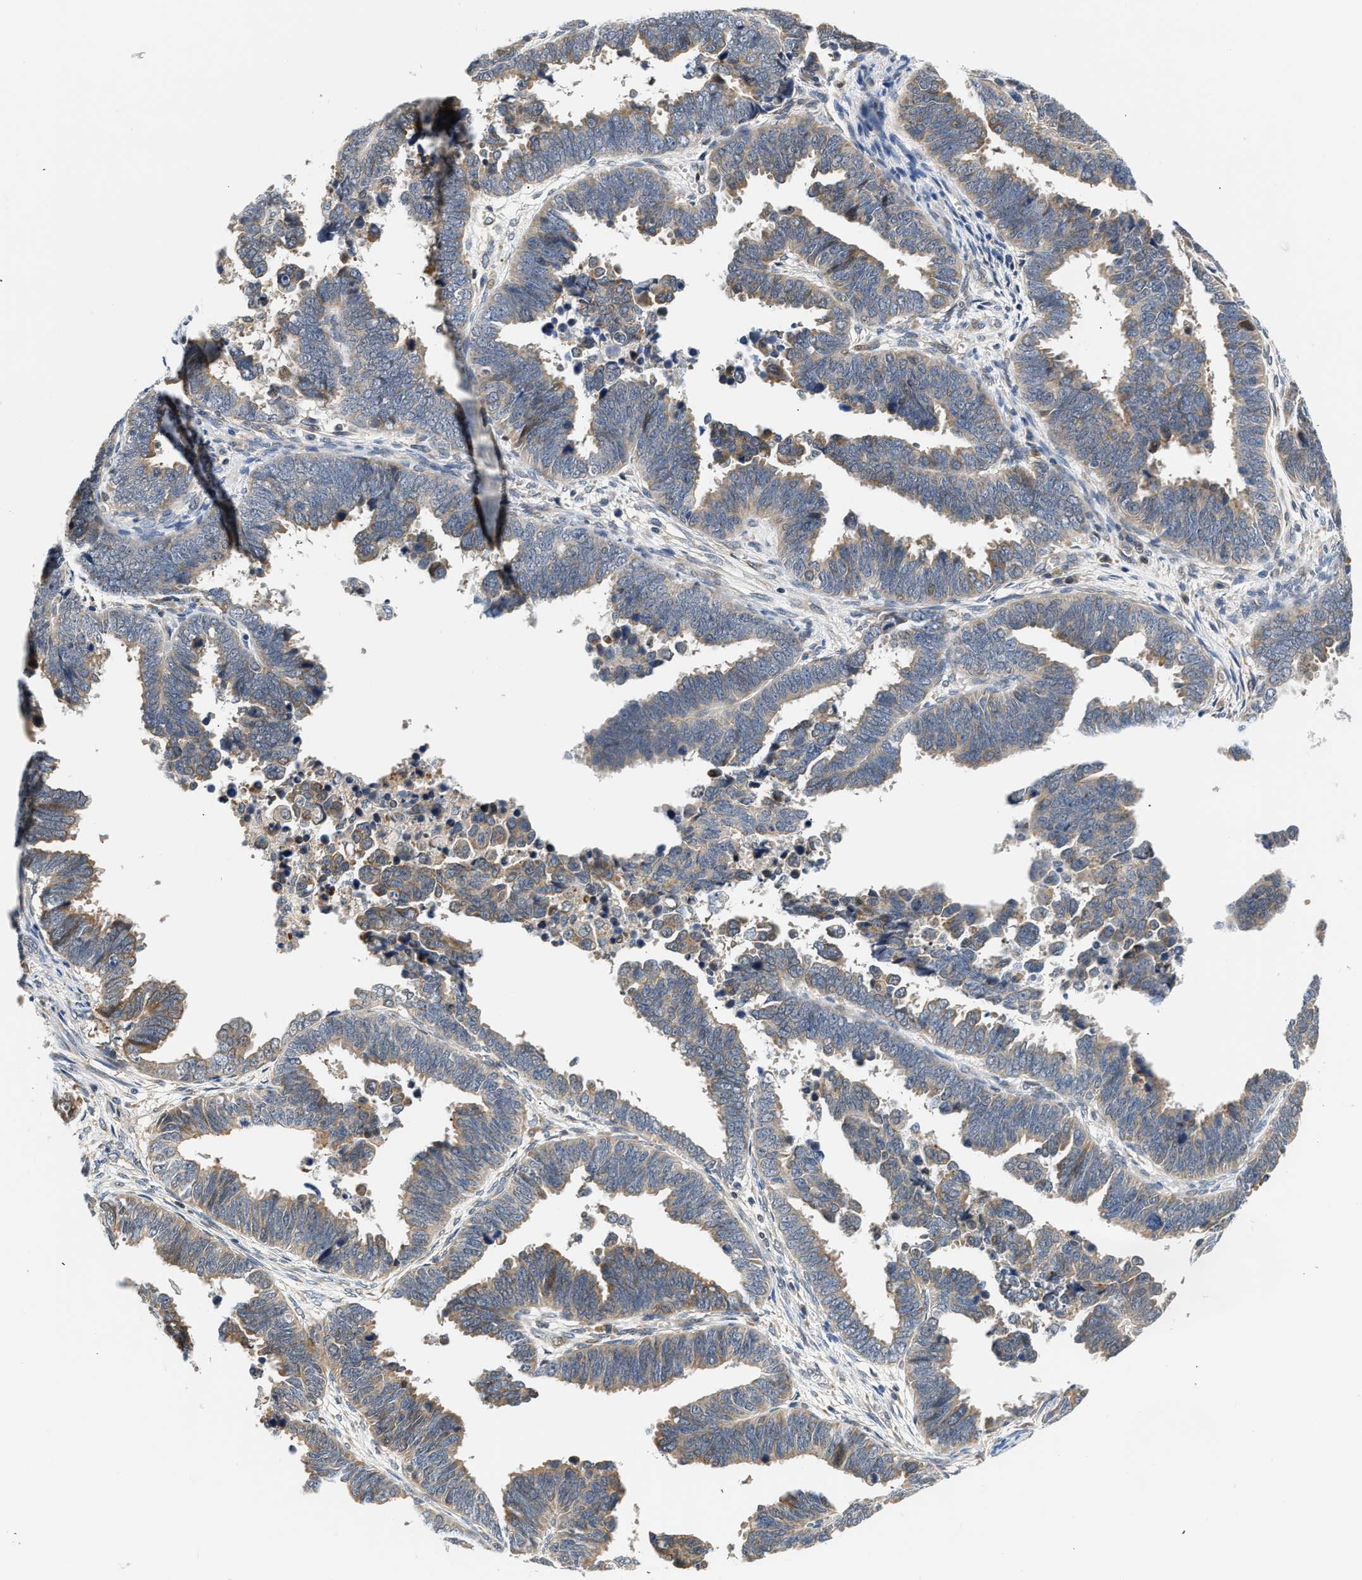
{"staining": {"intensity": "moderate", "quantity": "25%-75%", "location": "cytoplasmic/membranous"}, "tissue": "endometrial cancer", "cell_type": "Tumor cells", "image_type": "cancer", "snomed": [{"axis": "morphology", "description": "Adenocarcinoma, NOS"}, {"axis": "topography", "description": "Endometrium"}], "caption": "An image of endometrial cancer stained for a protein reveals moderate cytoplasmic/membranous brown staining in tumor cells.", "gene": "TNIP2", "patient": {"sex": "female", "age": 75}}